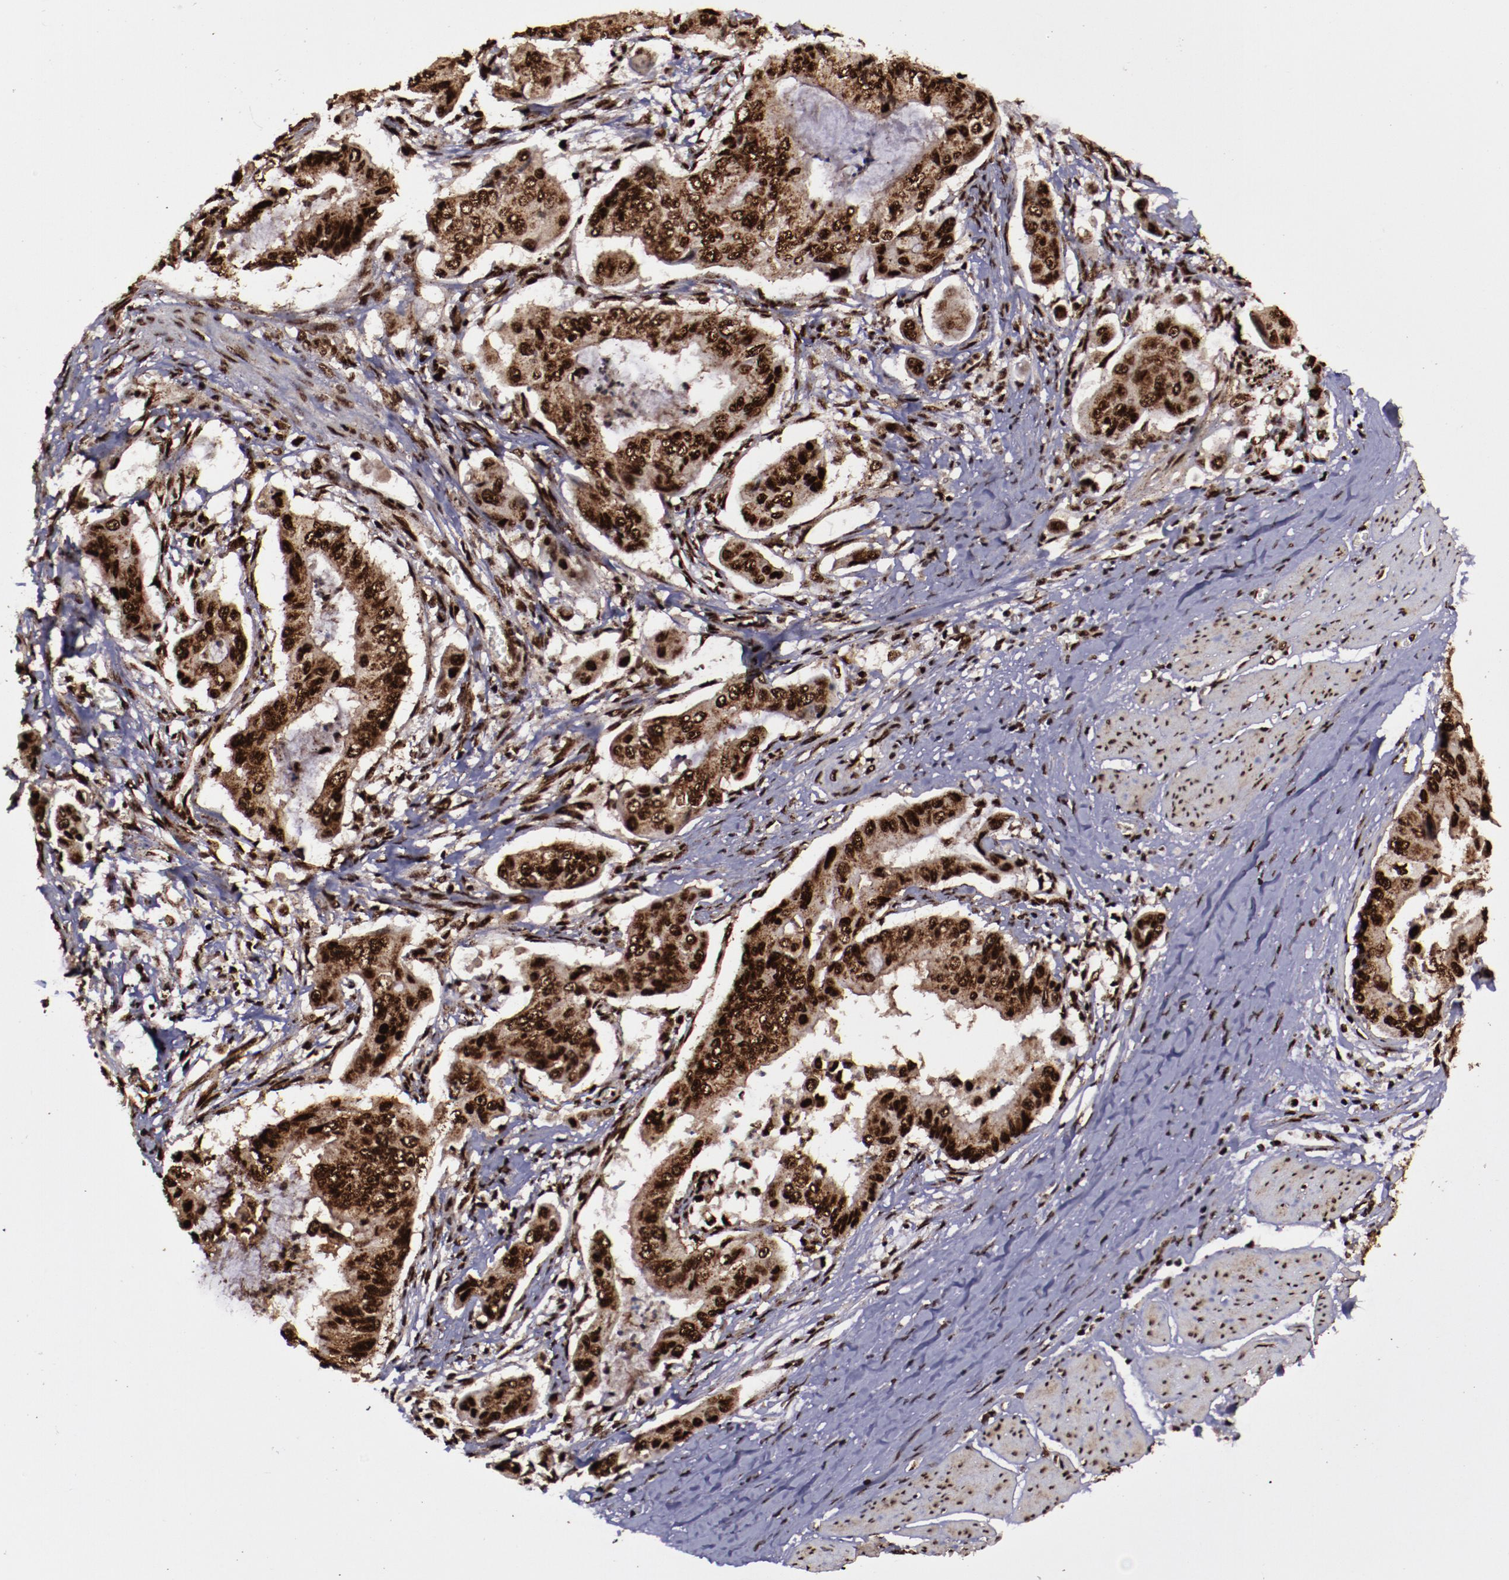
{"staining": {"intensity": "strong", "quantity": ">75%", "location": "cytoplasmic/membranous,nuclear"}, "tissue": "stomach cancer", "cell_type": "Tumor cells", "image_type": "cancer", "snomed": [{"axis": "morphology", "description": "Adenocarcinoma, NOS"}, {"axis": "topography", "description": "Stomach, upper"}], "caption": "Immunohistochemistry of human stomach cancer (adenocarcinoma) displays high levels of strong cytoplasmic/membranous and nuclear expression in approximately >75% of tumor cells.", "gene": "SNW1", "patient": {"sex": "male", "age": 80}}